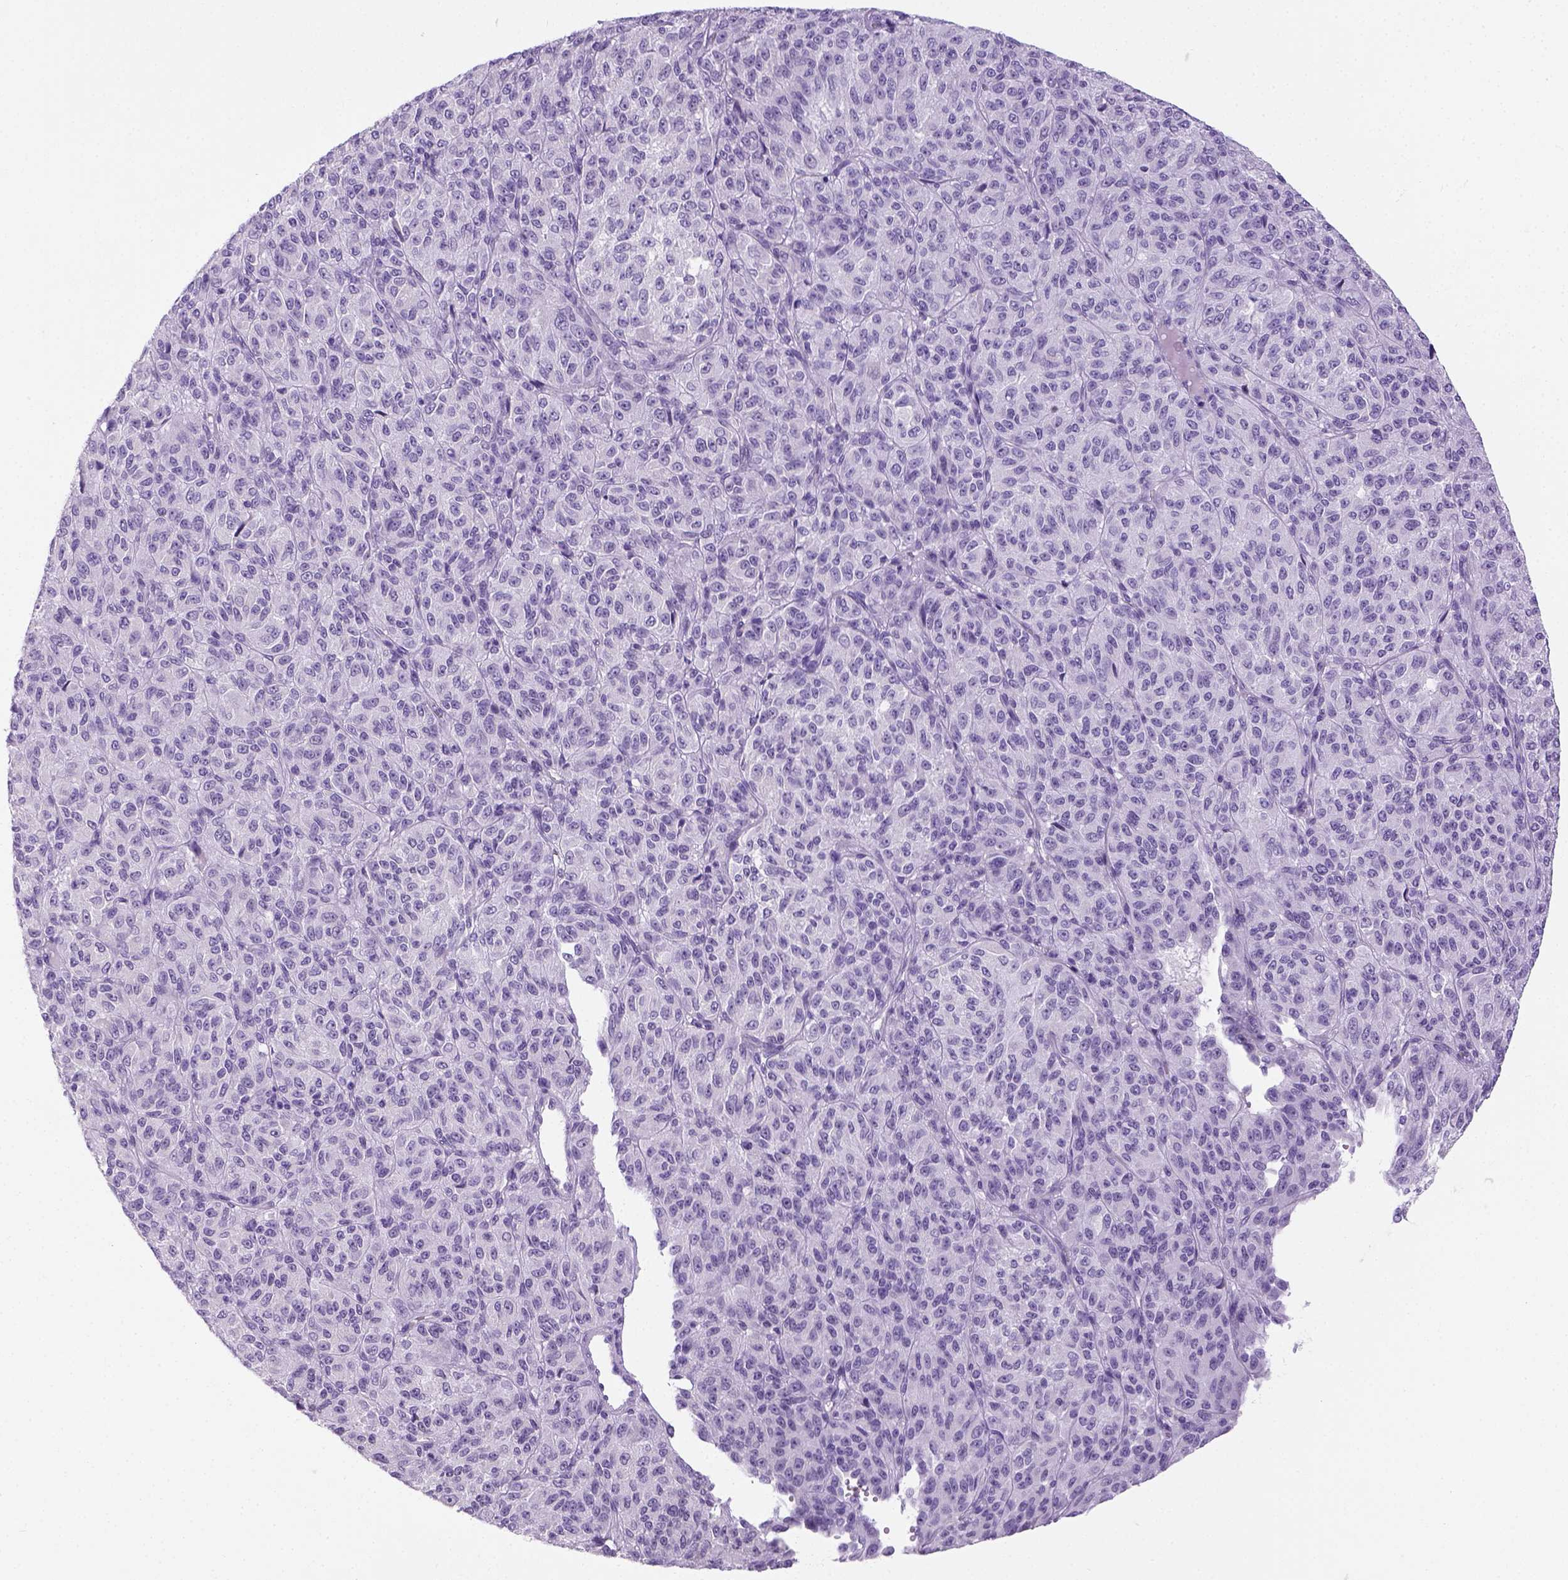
{"staining": {"intensity": "negative", "quantity": "none", "location": "none"}, "tissue": "melanoma", "cell_type": "Tumor cells", "image_type": "cancer", "snomed": [{"axis": "morphology", "description": "Malignant melanoma, Metastatic site"}, {"axis": "topography", "description": "Brain"}], "caption": "Tumor cells show no significant staining in malignant melanoma (metastatic site).", "gene": "LGSN", "patient": {"sex": "female", "age": 56}}